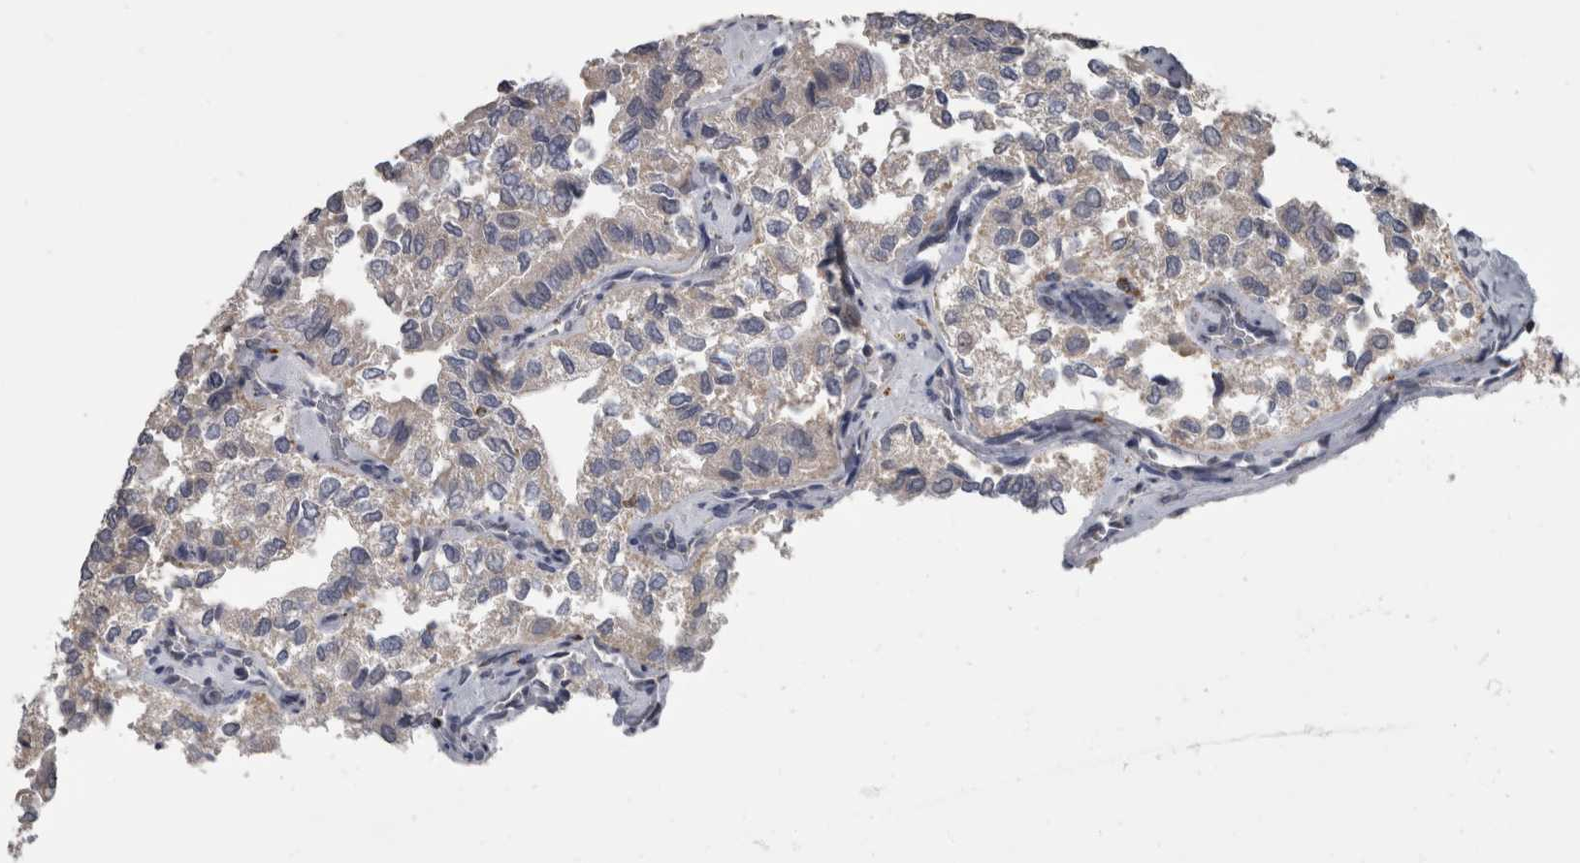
{"staining": {"intensity": "negative", "quantity": "none", "location": "none"}, "tissue": "thyroid cancer", "cell_type": "Tumor cells", "image_type": "cancer", "snomed": [{"axis": "morphology", "description": "Follicular adenoma carcinoma, NOS"}, {"axis": "topography", "description": "Thyroid gland"}], "caption": "DAB (3,3'-diaminobenzidine) immunohistochemical staining of human thyroid cancer reveals no significant expression in tumor cells.", "gene": "NAAA", "patient": {"sex": "male", "age": 75}}